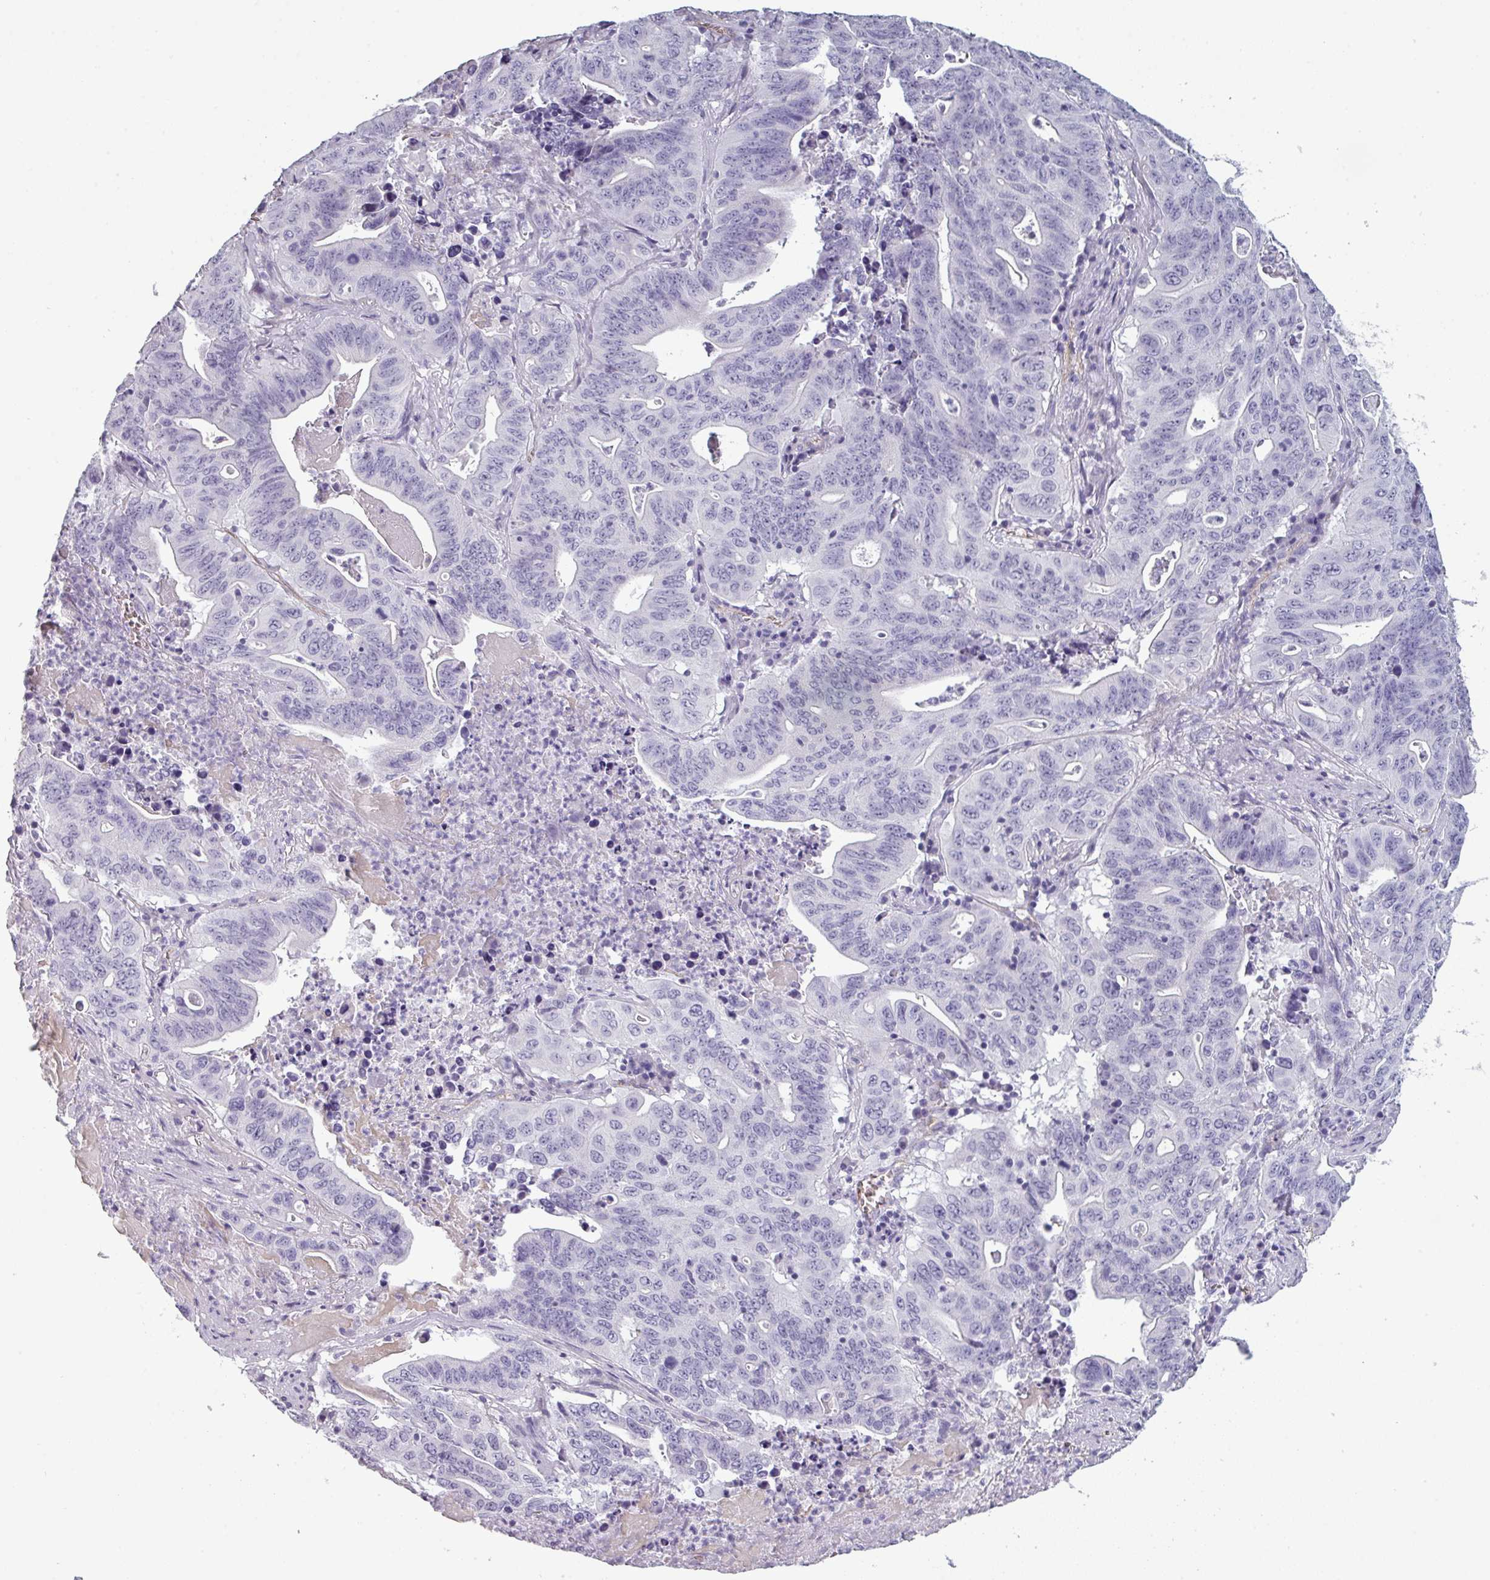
{"staining": {"intensity": "negative", "quantity": "none", "location": "none"}, "tissue": "lung cancer", "cell_type": "Tumor cells", "image_type": "cancer", "snomed": [{"axis": "morphology", "description": "Adenocarcinoma, NOS"}, {"axis": "topography", "description": "Lung"}], "caption": "This is a micrograph of immunohistochemistry (IHC) staining of adenocarcinoma (lung), which shows no expression in tumor cells.", "gene": "AREL1", "patient": {"sex": "female", "age": 60}}